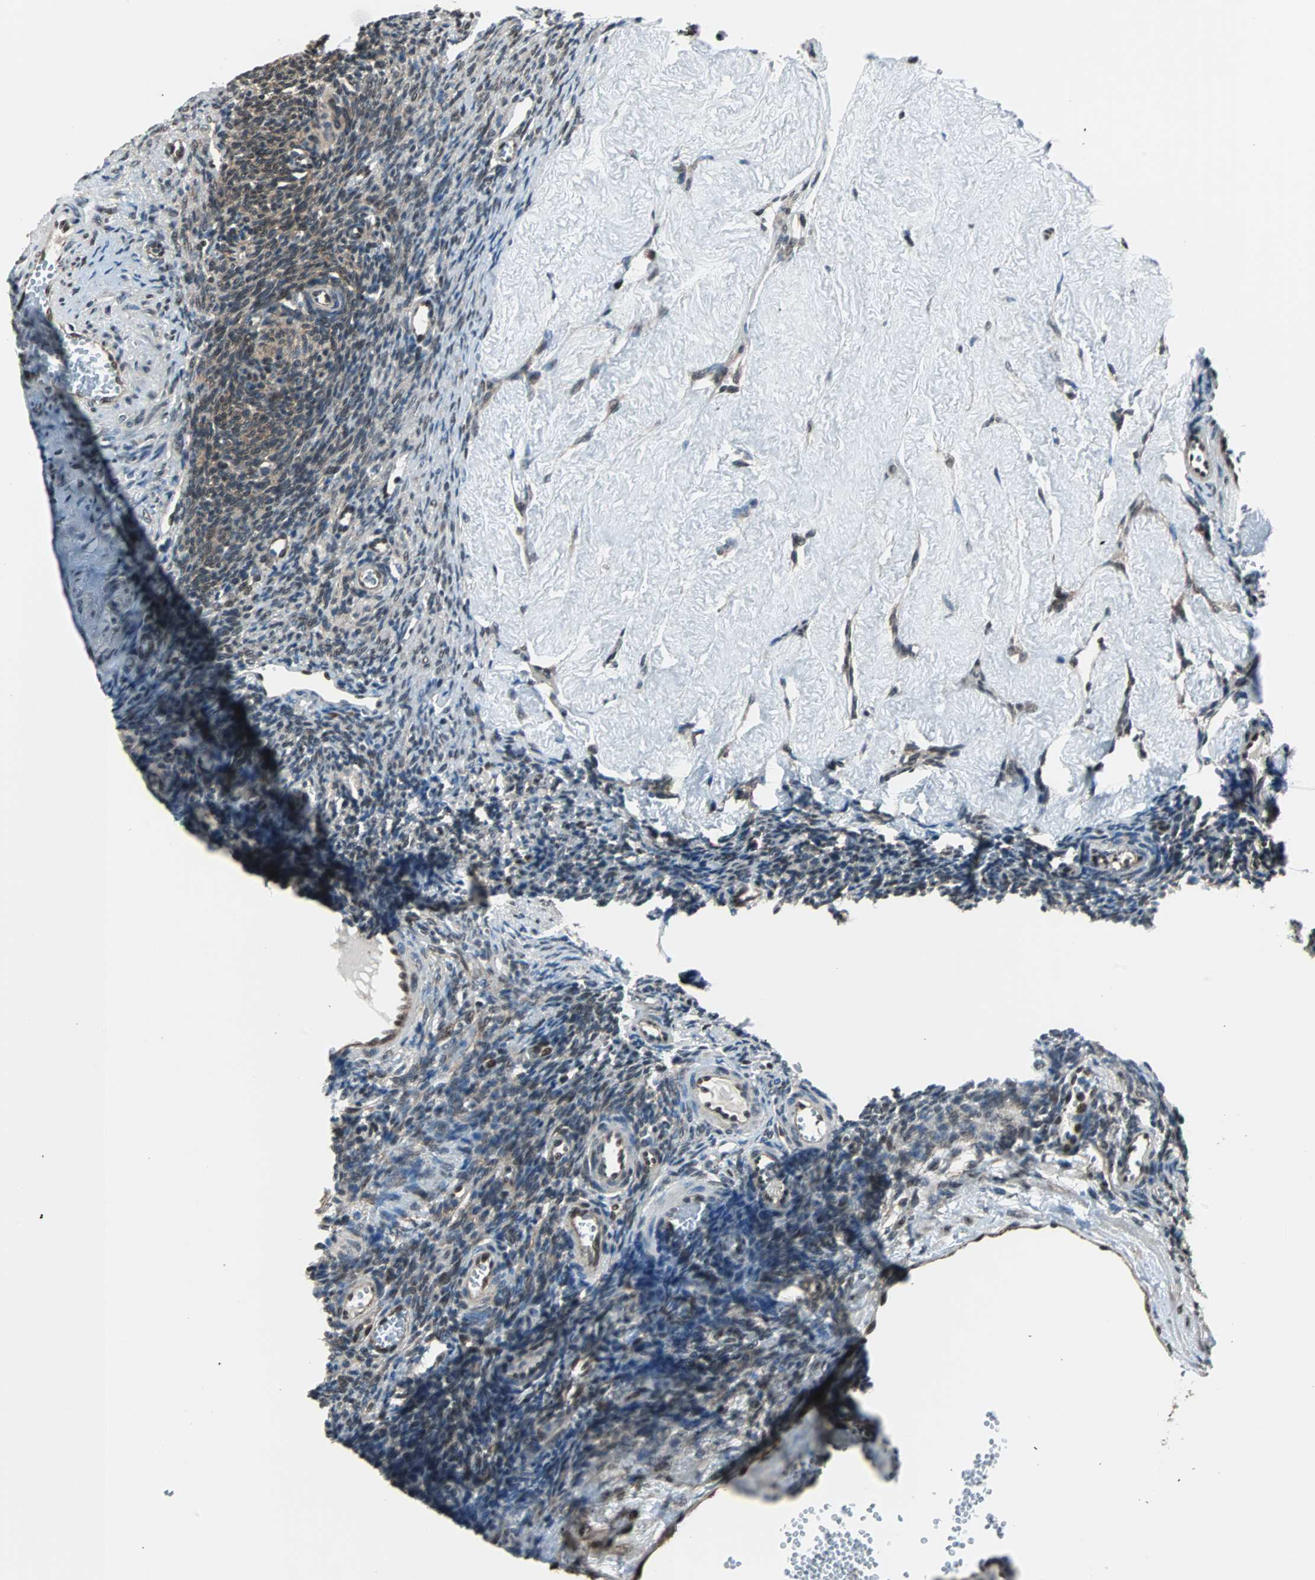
{"staining": {"intensity": "weak", "quantity": ">75%", "location": "cytoplasmic/membranous"}, "tissue": "ovary", "cell_type": "Ovarian stroma cells", "image_type": "normal", "snomed": [{"axis": "morphology", "description": "Normal tissue, NOS"}, {"axis": "topography", "description": "Ovary"}], "caption": "Ovary stained for a protein reveals weak cytoplasmic/membranous positivity in ovarian stroma cells. (brown staining indicates protein expression, while blue staining denotes nuclei).", "gene": "VCP", "patient": {"sex": "female", "age": 33}}